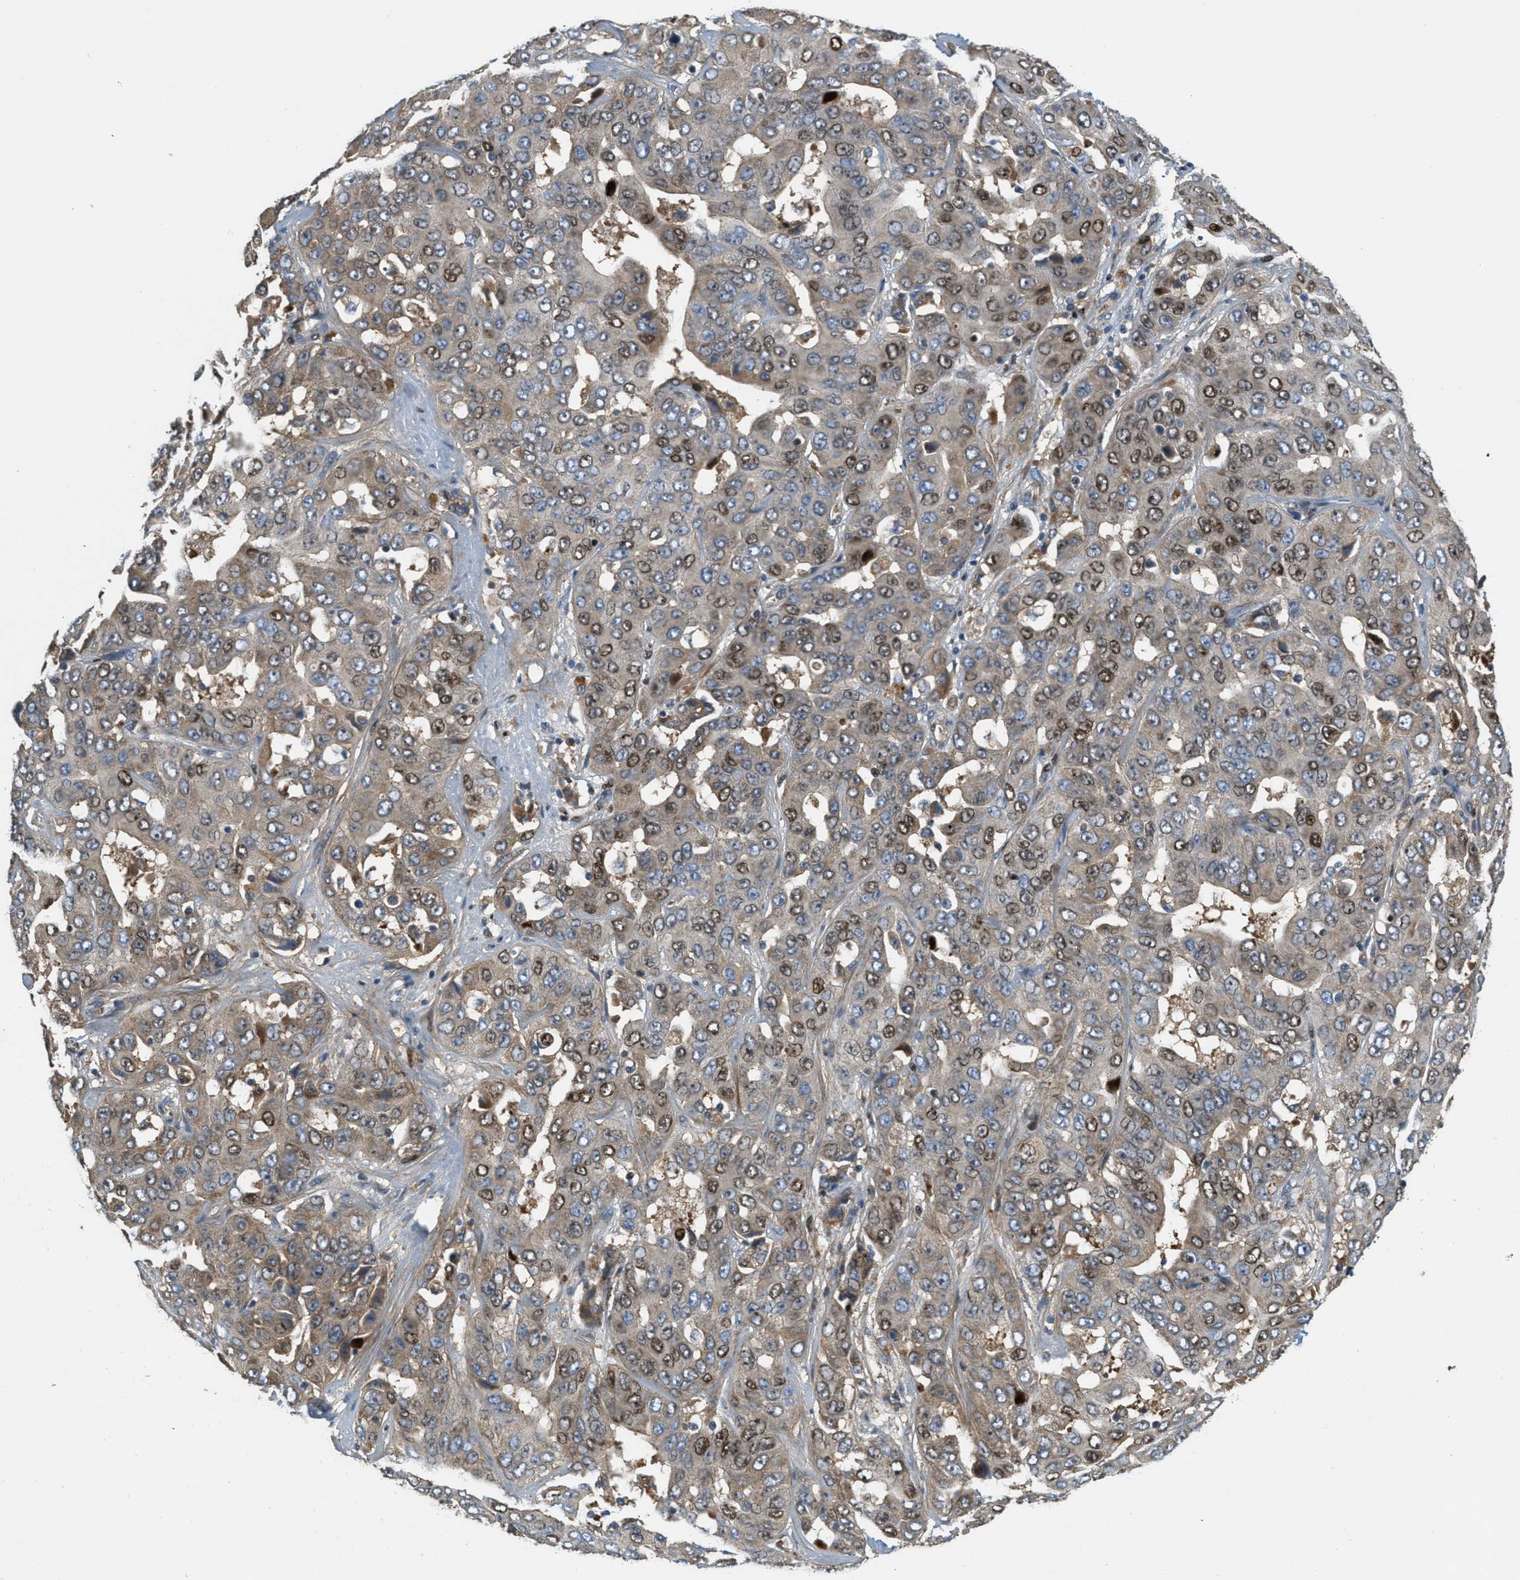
{"staining": {"intensity": "moderate", "quantity": ">75%", "location": "cytoplasmic/membranous,nuclear"}, "tissue": "liver cancer", "cell_type": "Tumor cells", "image_type": "cancer", "snomed": [{"axis": "morphology", "description": "Cholangiocarcinoma"}, {"axis": "topography", "description": "Liver"}], "caption": "Immunohistochemistry (IHC) histopathology image of neoplastic tissue: human liver cancer (cholangiocarcinoma) stained using IHC shows medium levels of moderate protein expression localized specifically in the cytoplasmic/membranous and nuclear of tumor cells, appearing as a cytoplasmic/membranous and nuclear brown color.", "gene": "ADCY6", "patient": {"sex": "female", "age": 52}}